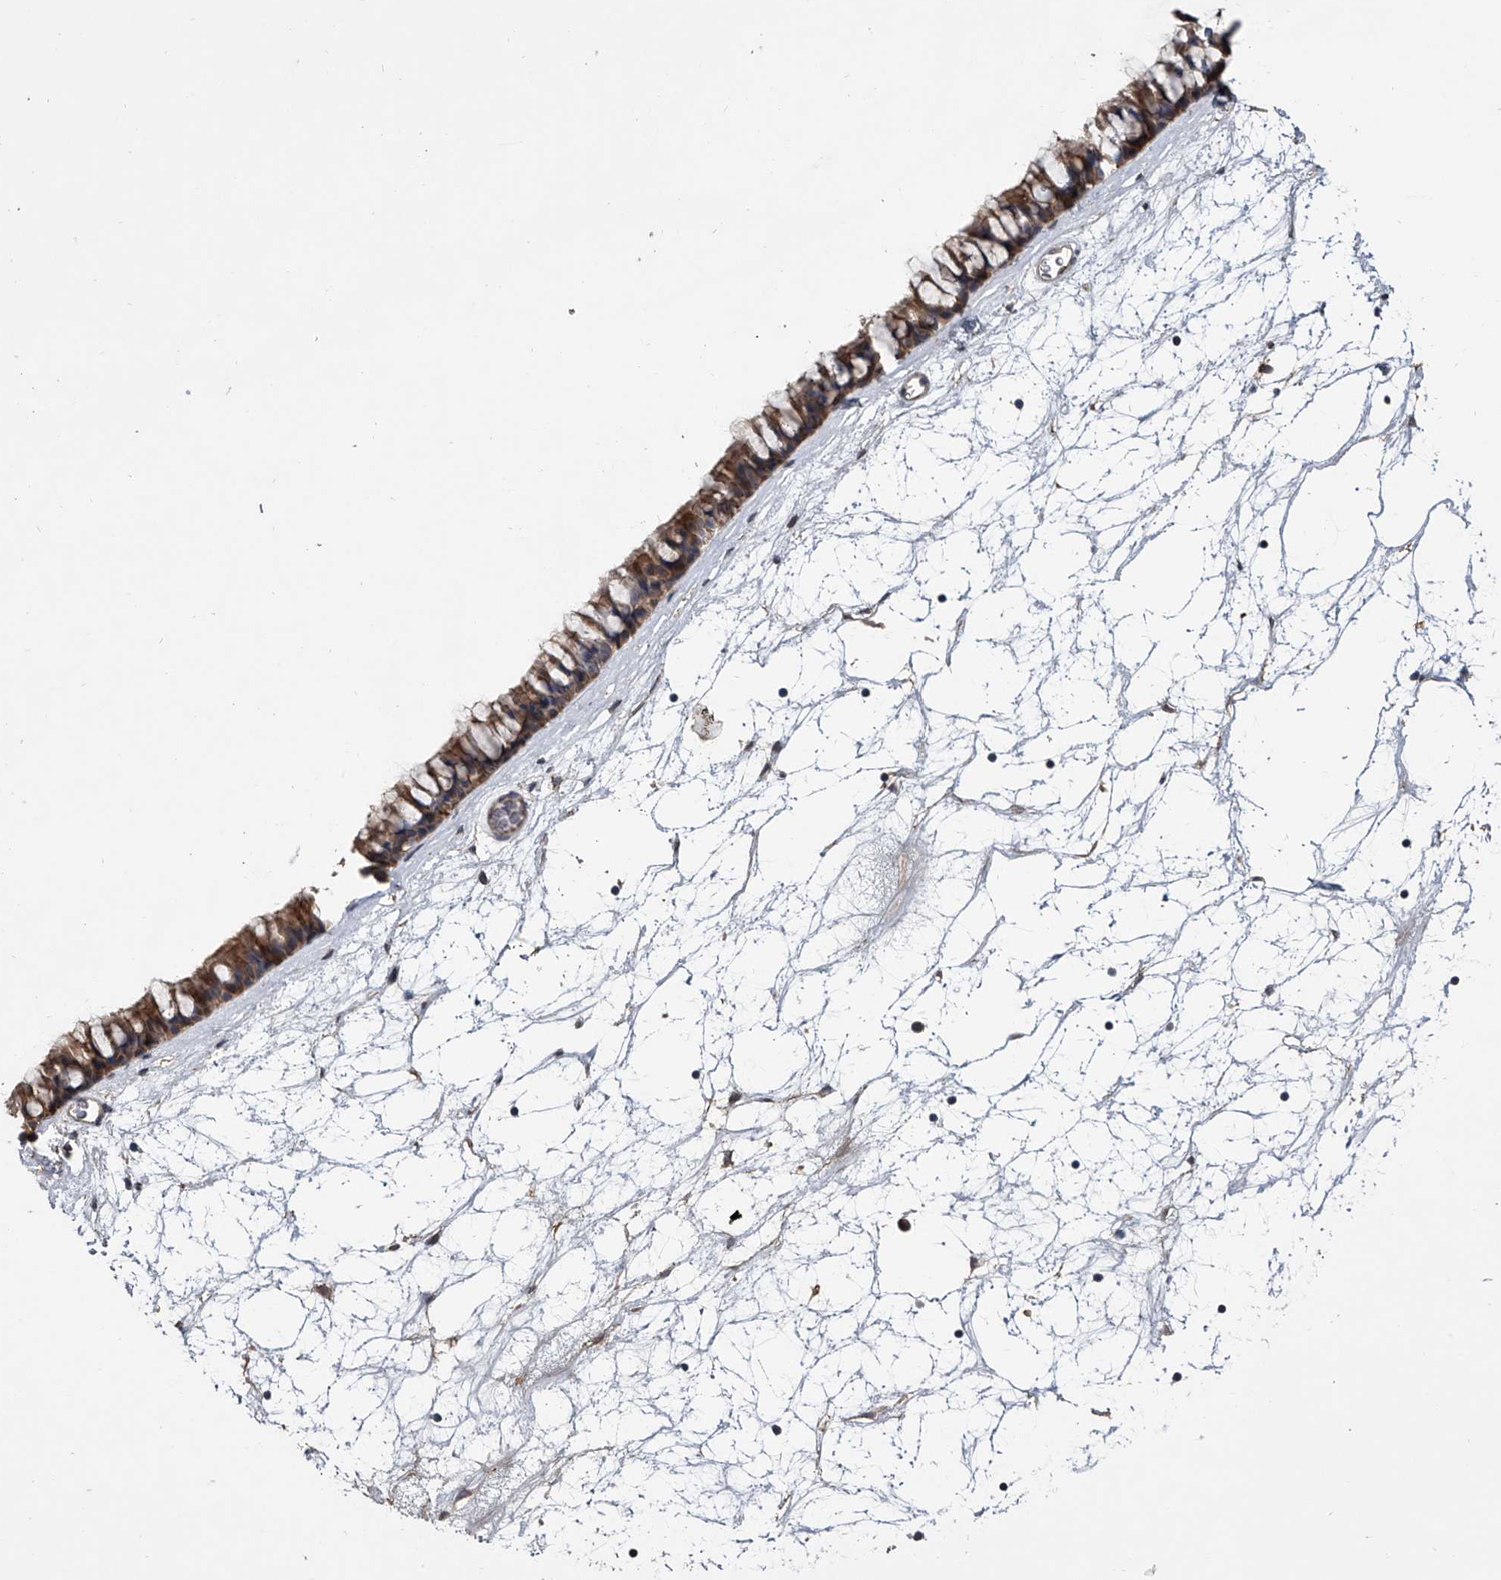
{"staining": {"intensity": "moderate", "quantity": ">75%", "location": "cytoplasmic/membranous"}, "tissue": "nasopharynx", "cell_type": "Respiratory epithelial cells", "image_type": "normal", "snomed": [{"axis": "morphology", "description": "Normal tissue, NOS"}, {"axis": "topography", "description": "Nasopharynx"}], "caption": "Immunohistochemistry (IHC) (DAB (3,3'-diaminobenzidine)) staining of normal human nasopharynx displays moderate cytoplasmic/membranous protein expression in about >75% of respiratory epithelial cells. (Stains: DAB in brown, nuclei in blue, Microscopy: brightfield microscopy at high magnification).", "gene": "DOCK9", "patient": {"sex": "male", "age": 64}}